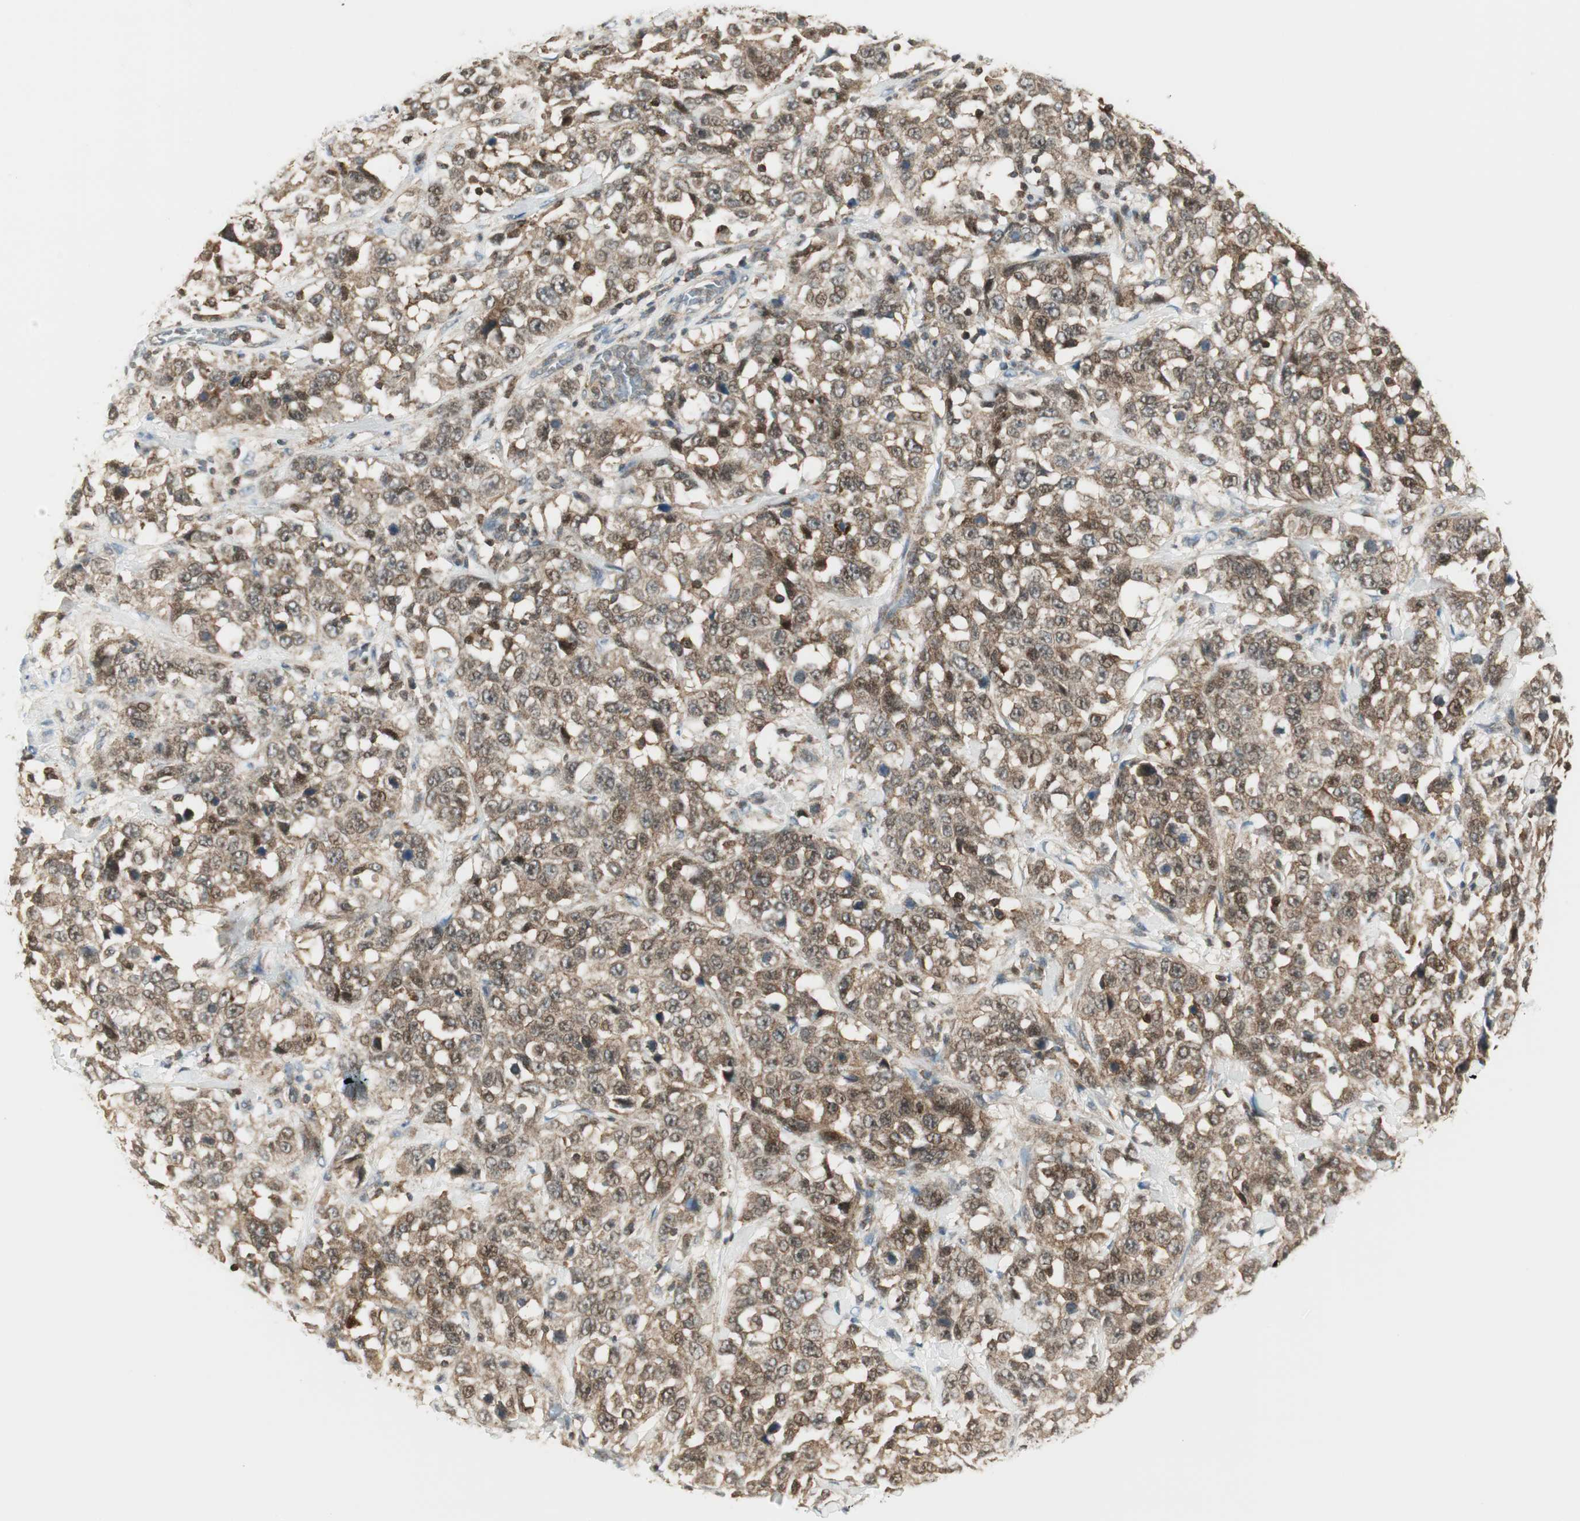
{"staining": {"intensity": "moderate", "quantity": ">75%", "location": "cytoplasmic/membranous"}, "tissue": "stomach cancer", "cell_type": "Tumor cells", "image_type": "cancer", "snomed": [{"axis": "morphology", "description": "Normal tissue, NOS"}, {"axis": "morphology", "description": "Adenocarcinoma, NOS"}, {"axis": "topography", "description": "Stomach"}], "caption": "Stomach cancer stained with a brown dye displays moderate cytoplasmic/membranous positive staining in about >75% of tumor cells.", "gene": "PPP1CA", "patient": {"sex": "male", "age": 48}}